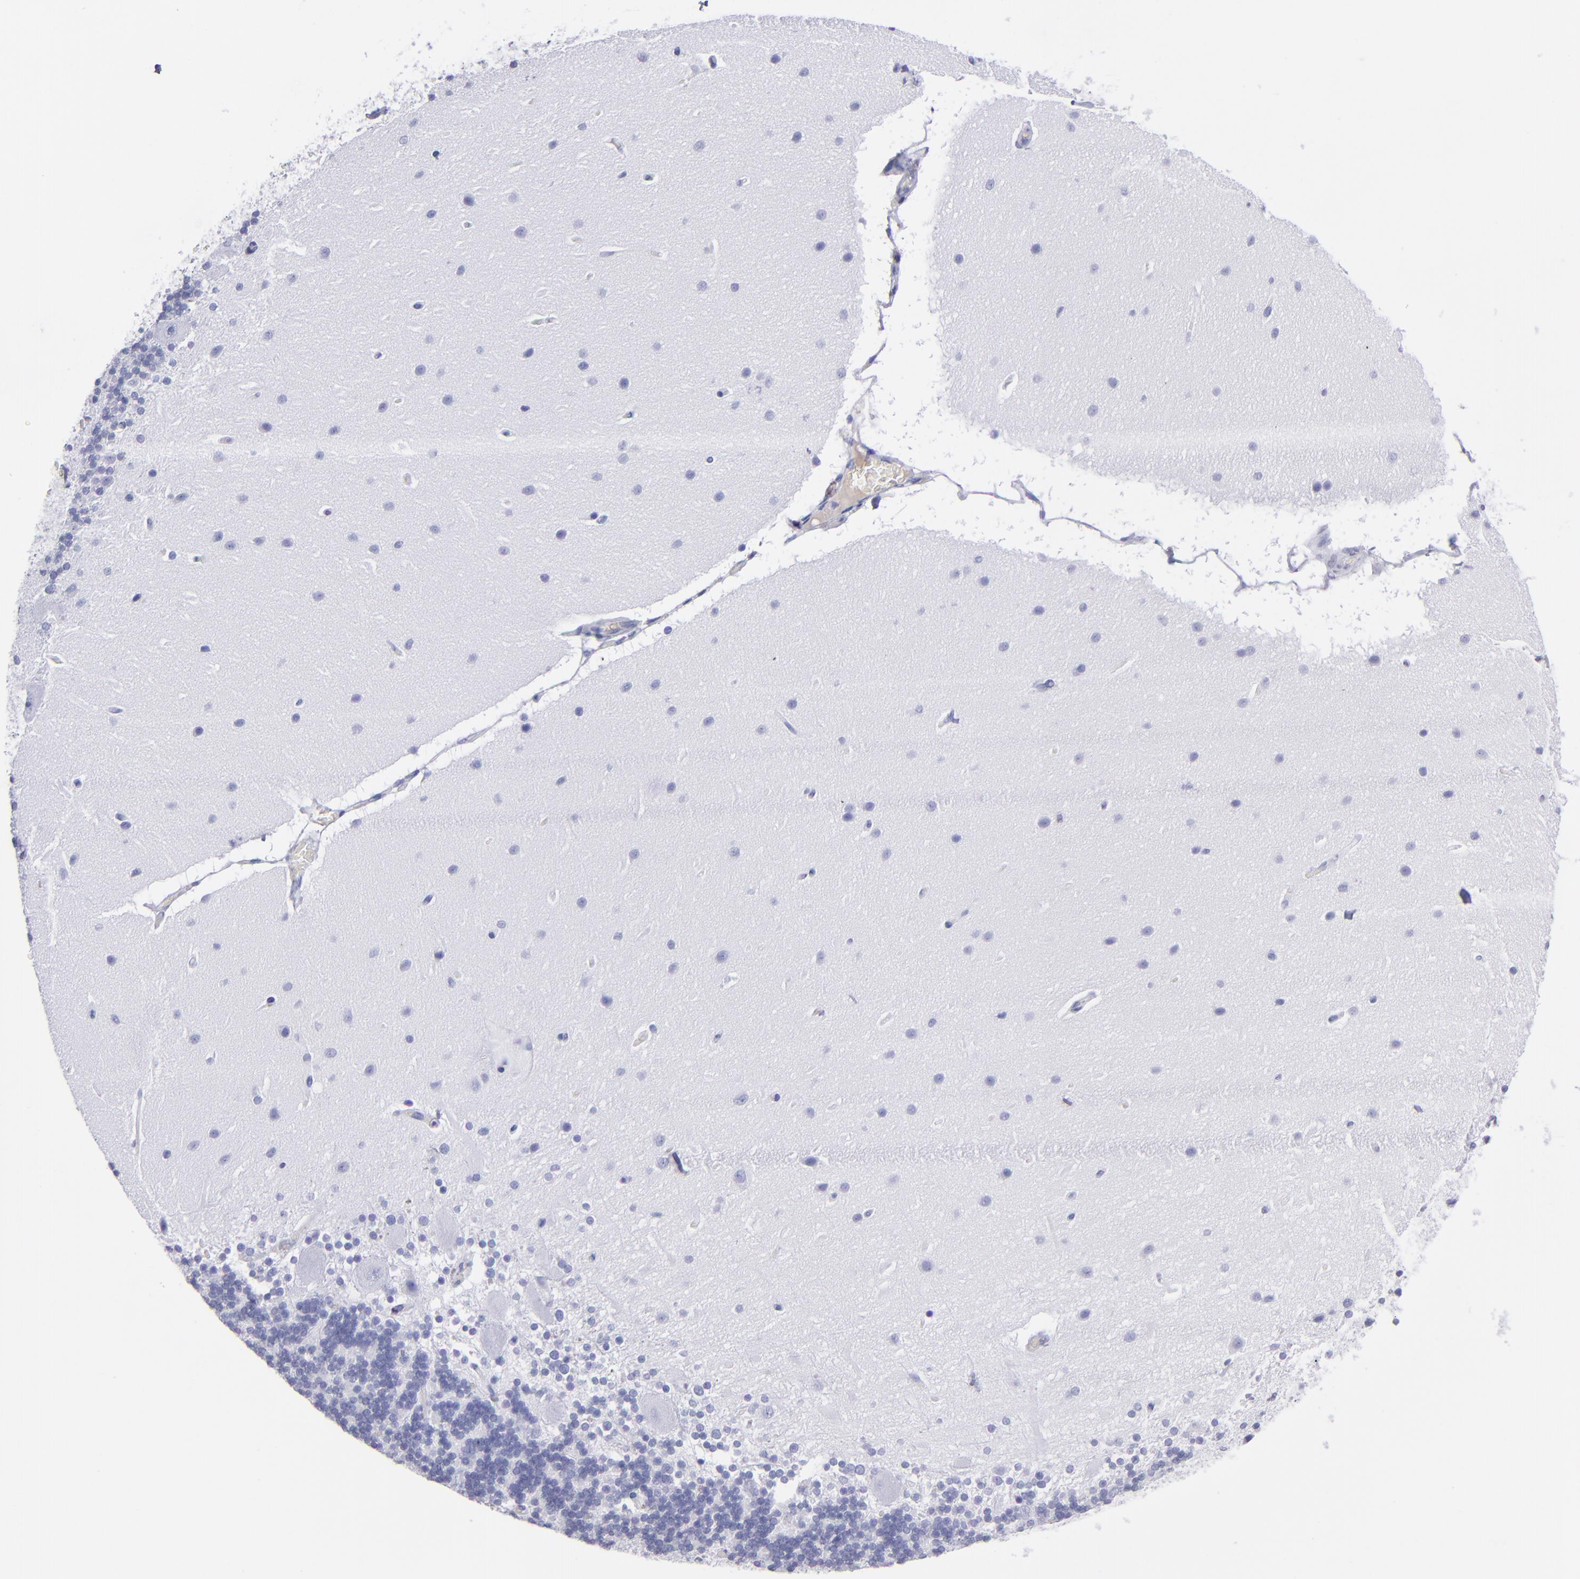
{"staining": {"intensity": "negative", "quantity": "none", "location": "none"}, "tissue": "cerebellum", "cell_type": "Cells in granular layer", "image_type": "normal", "snomed": [{"axis": "morphology", "description": "Normal tissue, NOS"}, {"axis": "topography", "description": "Cerebellum"}], "caption": "Cerebellum was stained to show a protein in brown. There is no significant expression in cells in granular layer. Nuclei are stained in blue.", "gene": "CD6", "patient": {"sex": "female", "age": 54}}